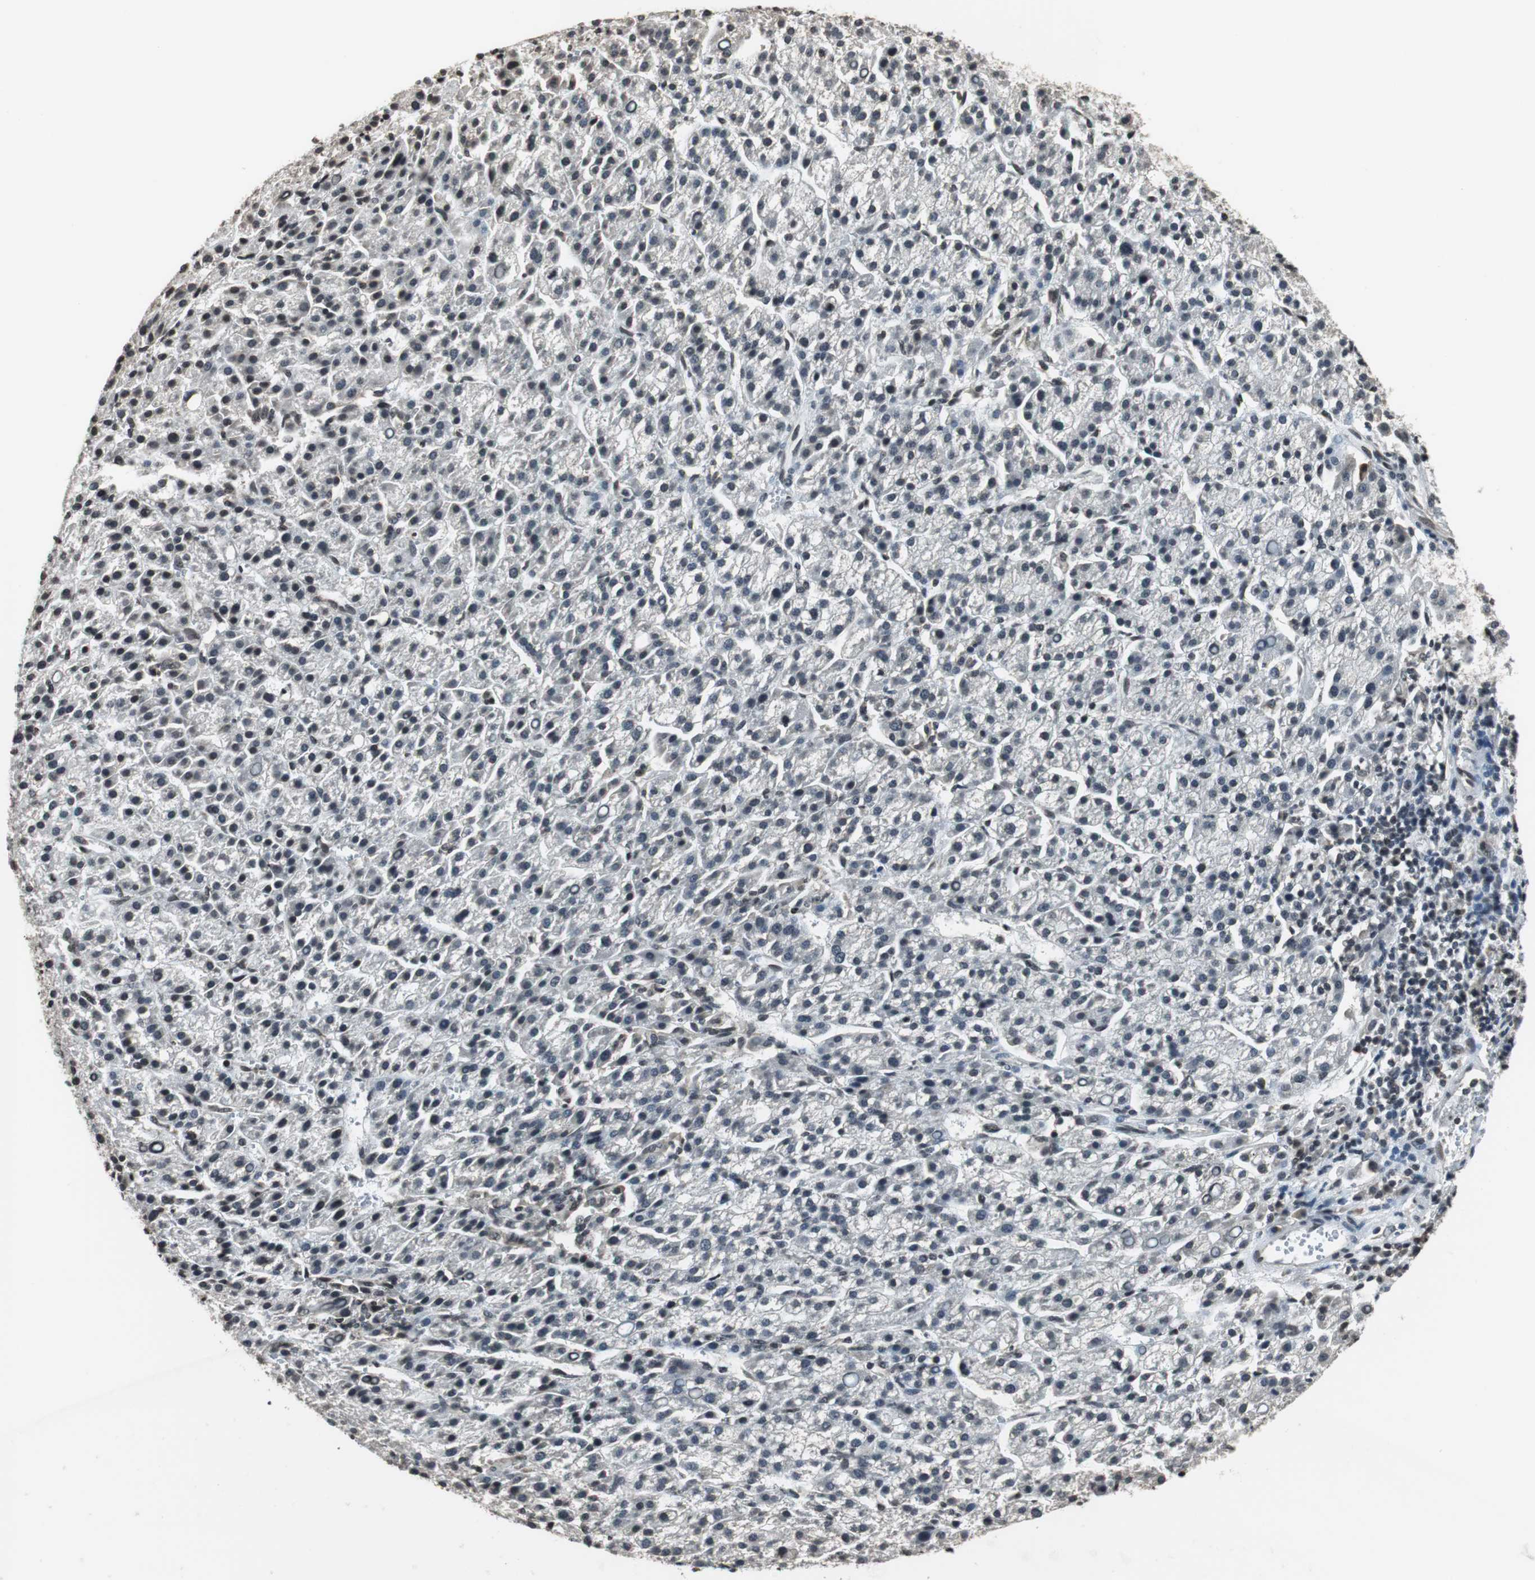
{"staining": {"intensity": "weak", "quantity": "25%-75%", "location": "nuclear"}, "tissue": "liver cancer", "cell_type": "Tumor cells", "image_type": "cancer", "snomed": [{"axis": "morphology", "description": "Carcinoma, Hepatocellular, NOS"}, {"axis": "topography", "description": "Liver"}], "caption": "IHC (DAB (3,3'-diaminobenzidine)) staining of human liver hepatocellular carcinoma demonstrates weak nuclear protein staining in approximately 25%-75% of tumor cells.", "gene": "REST", "patient": {"sex": "female", "age": 58}}